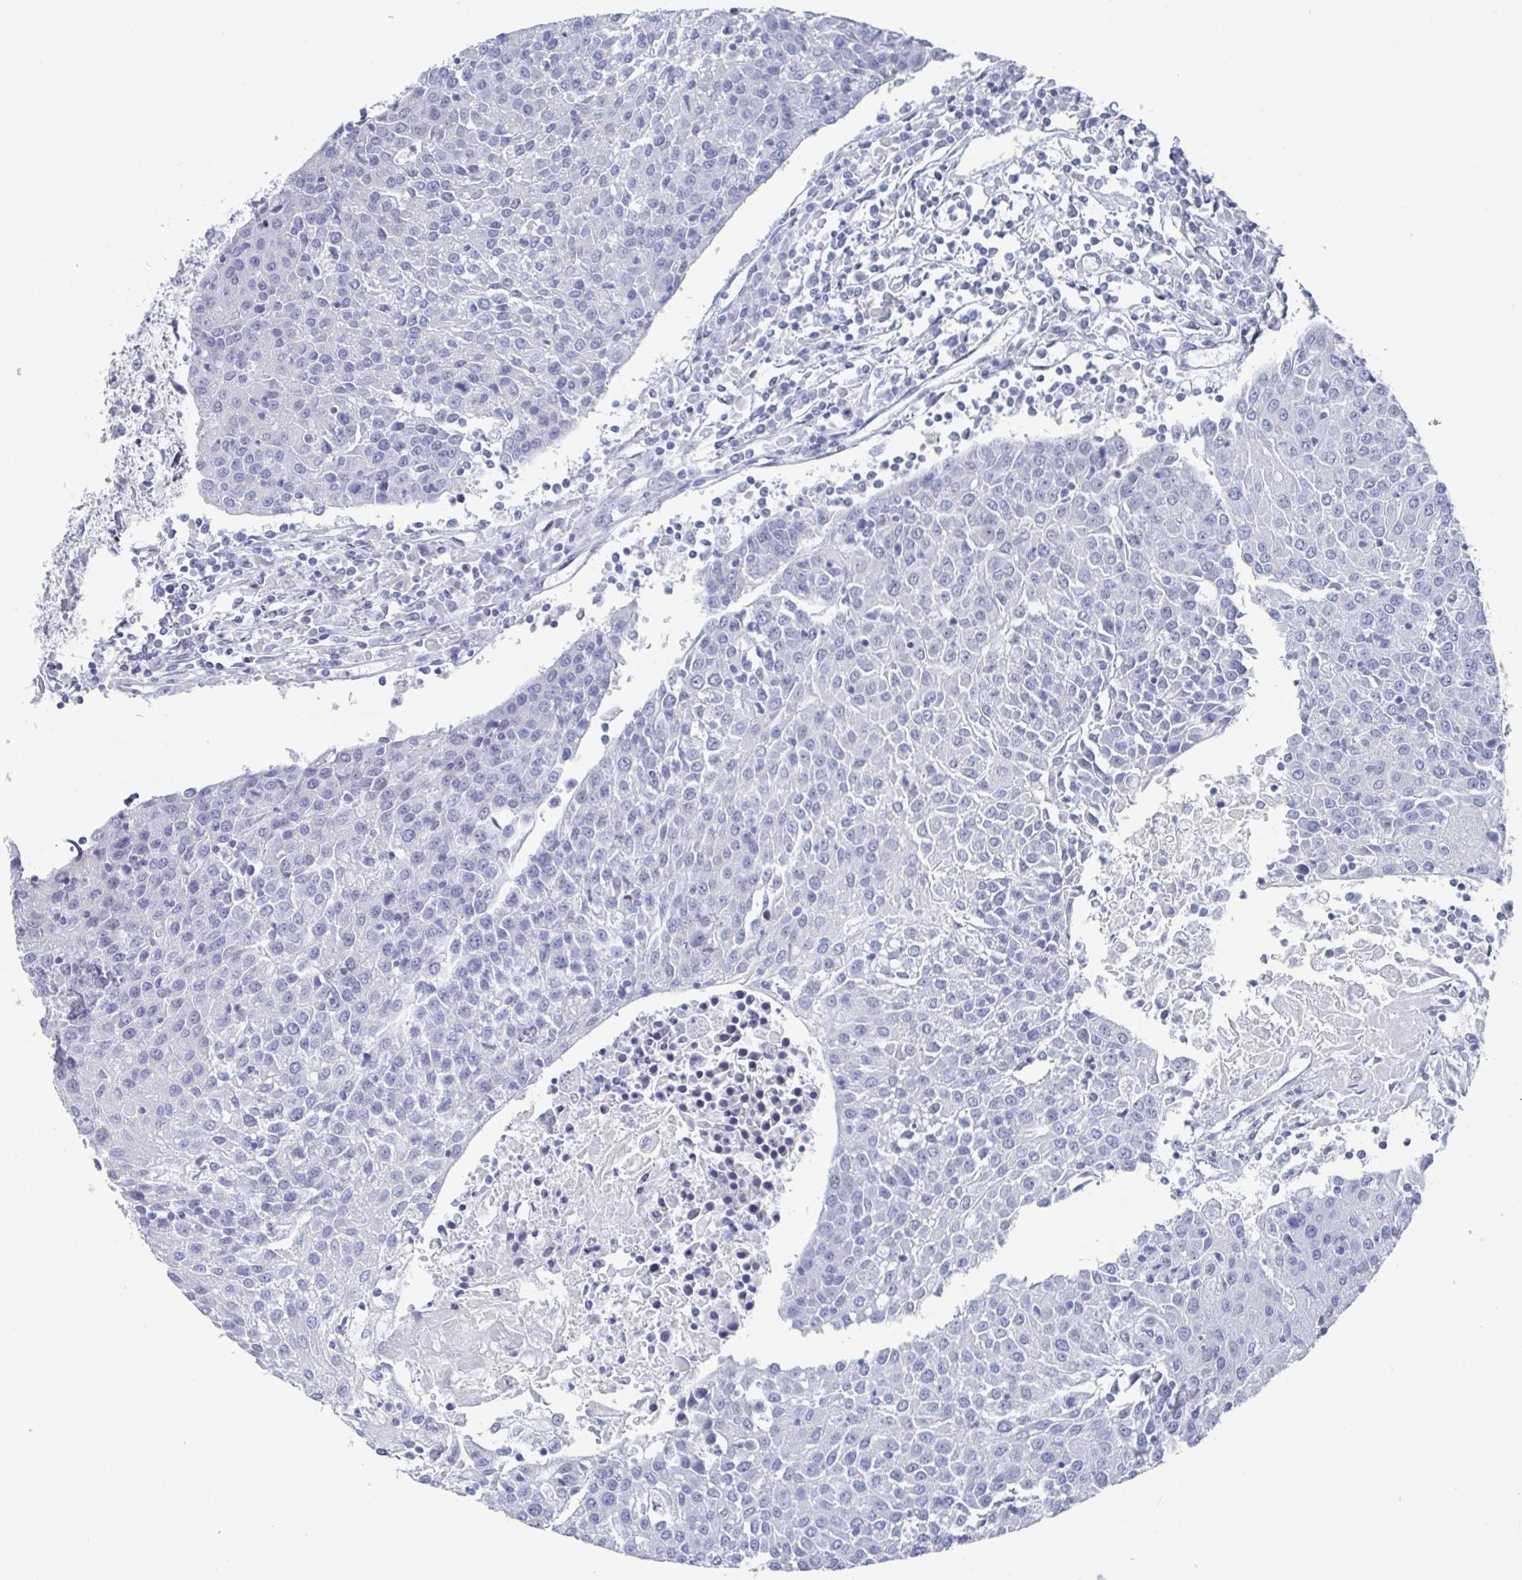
{"staining": {"intensity": "negative", "quantity": "none", "location": "none"}, "tissue": "urothelial cancer", "cell_type": "Tumor cells", "image_type": "cancer", "snomed": [{"axis": "morphology", "description": "Urothelial carcinoma, High grade"}, {"axis": "topography", "description": "Urinary bladder"}], "caption": "IHC micrograph of urothelial carcinoma (high-grade) stained for a protein (brown), which shows no expression in tumor cells. (Stains: DAB IHC with hematoxylin counter stain, Microscopy: brightfield microscopy at high magnification).", "gene": "CAMKV", "patient": {"sex": "female", "age": 85}}